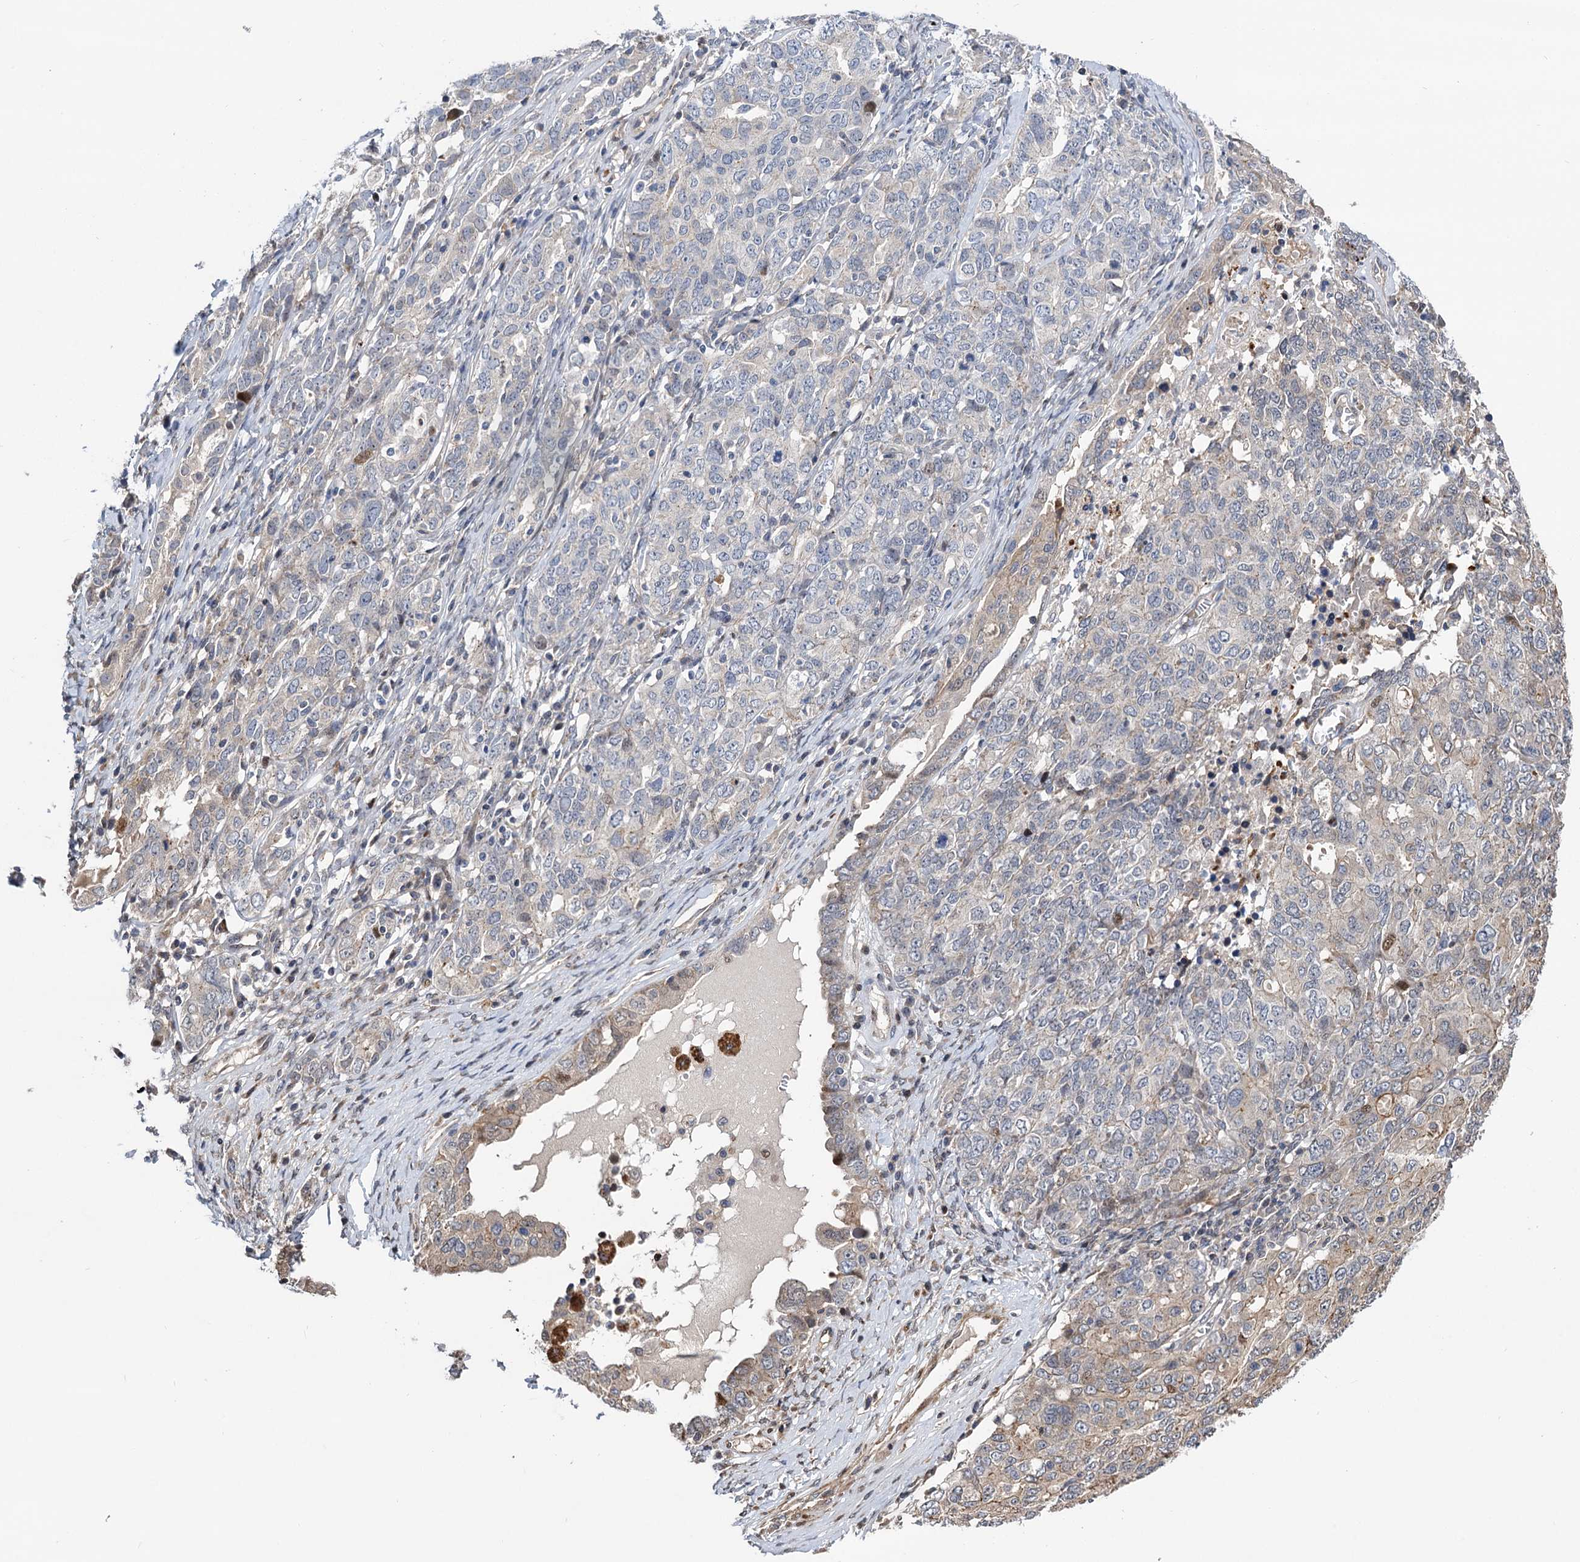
{"staining": {"intensity": "weak", "quantity": "<25%", "location": "cytoplasmic/membranous"}, "tissue": "ovarian cancer", "cell_type": "Tumor cells", "image_type": "cancer", "snomed": [{"axis": "morphology", "description": "Carcinoma, endometroid"}, {"axis": "topography", "description": "Ovary"}], "caption": "A micrograph of ovarian cancer (endometroid carcinoma) stained for a protein exhibits no brown staining in tumor cells.", "gene": "UBR1", "patient": {"sex": "female", "age": 62}}